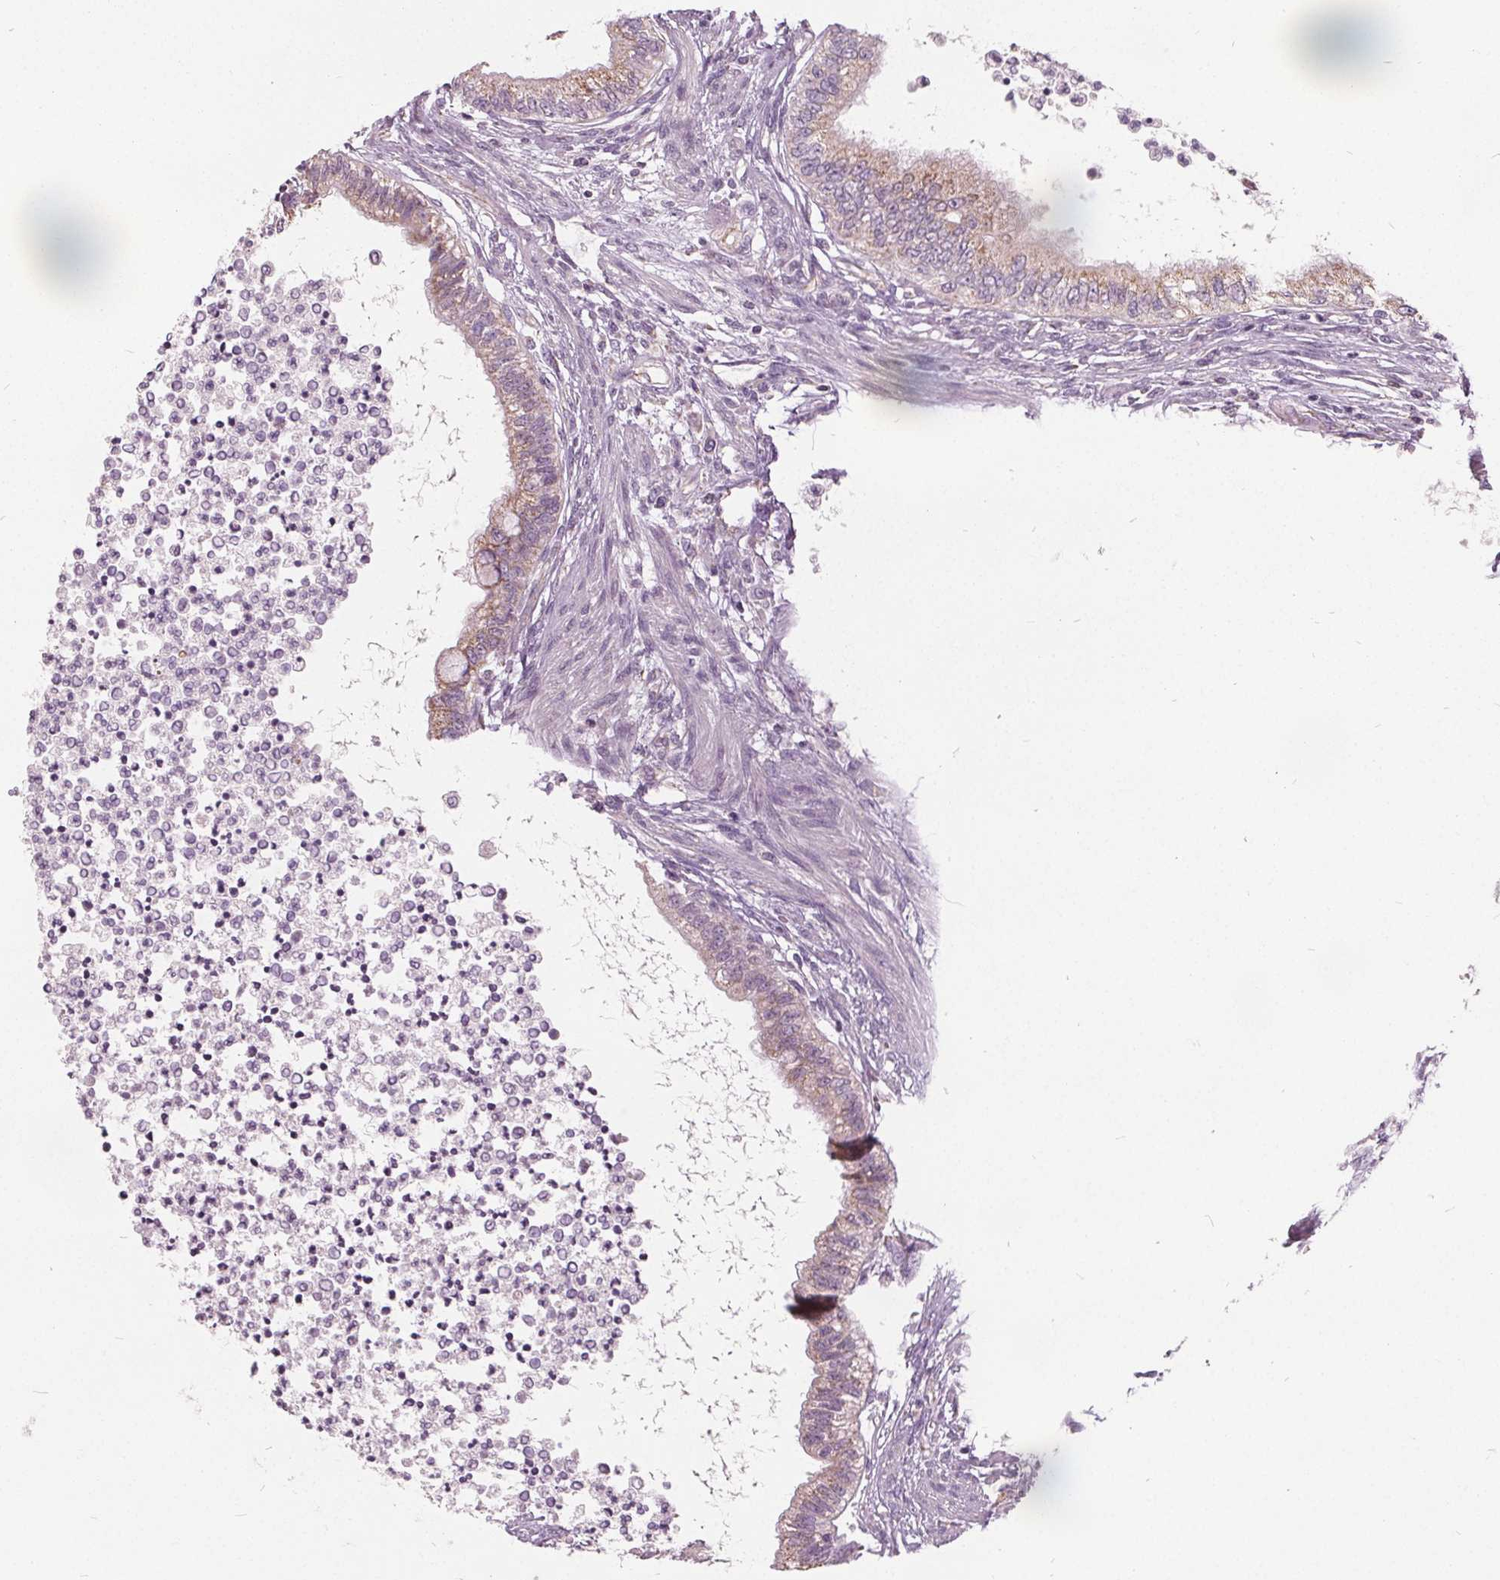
{"staining": {"intensity": "weak", "quantity": ">75%", "location": "cytoplasmic/membranous"}, "tissue": "testis cancer", "cell_type": "Tumor cells", "image_type": "cancer", "snomed": [{"axis": "morphology", "description": "Carcinoma, Embryonal, NOS"}, {"axis": "topography", "description": "Testis"}], "caption": "The micrograph reveals staining of testis embryonal carcinoma, revealing weak cytoplasmic/membranous protein positivity (brown color) within tumor cells.", "gene": "ECI2", "patient": {"sex": "male", "age": 26}}